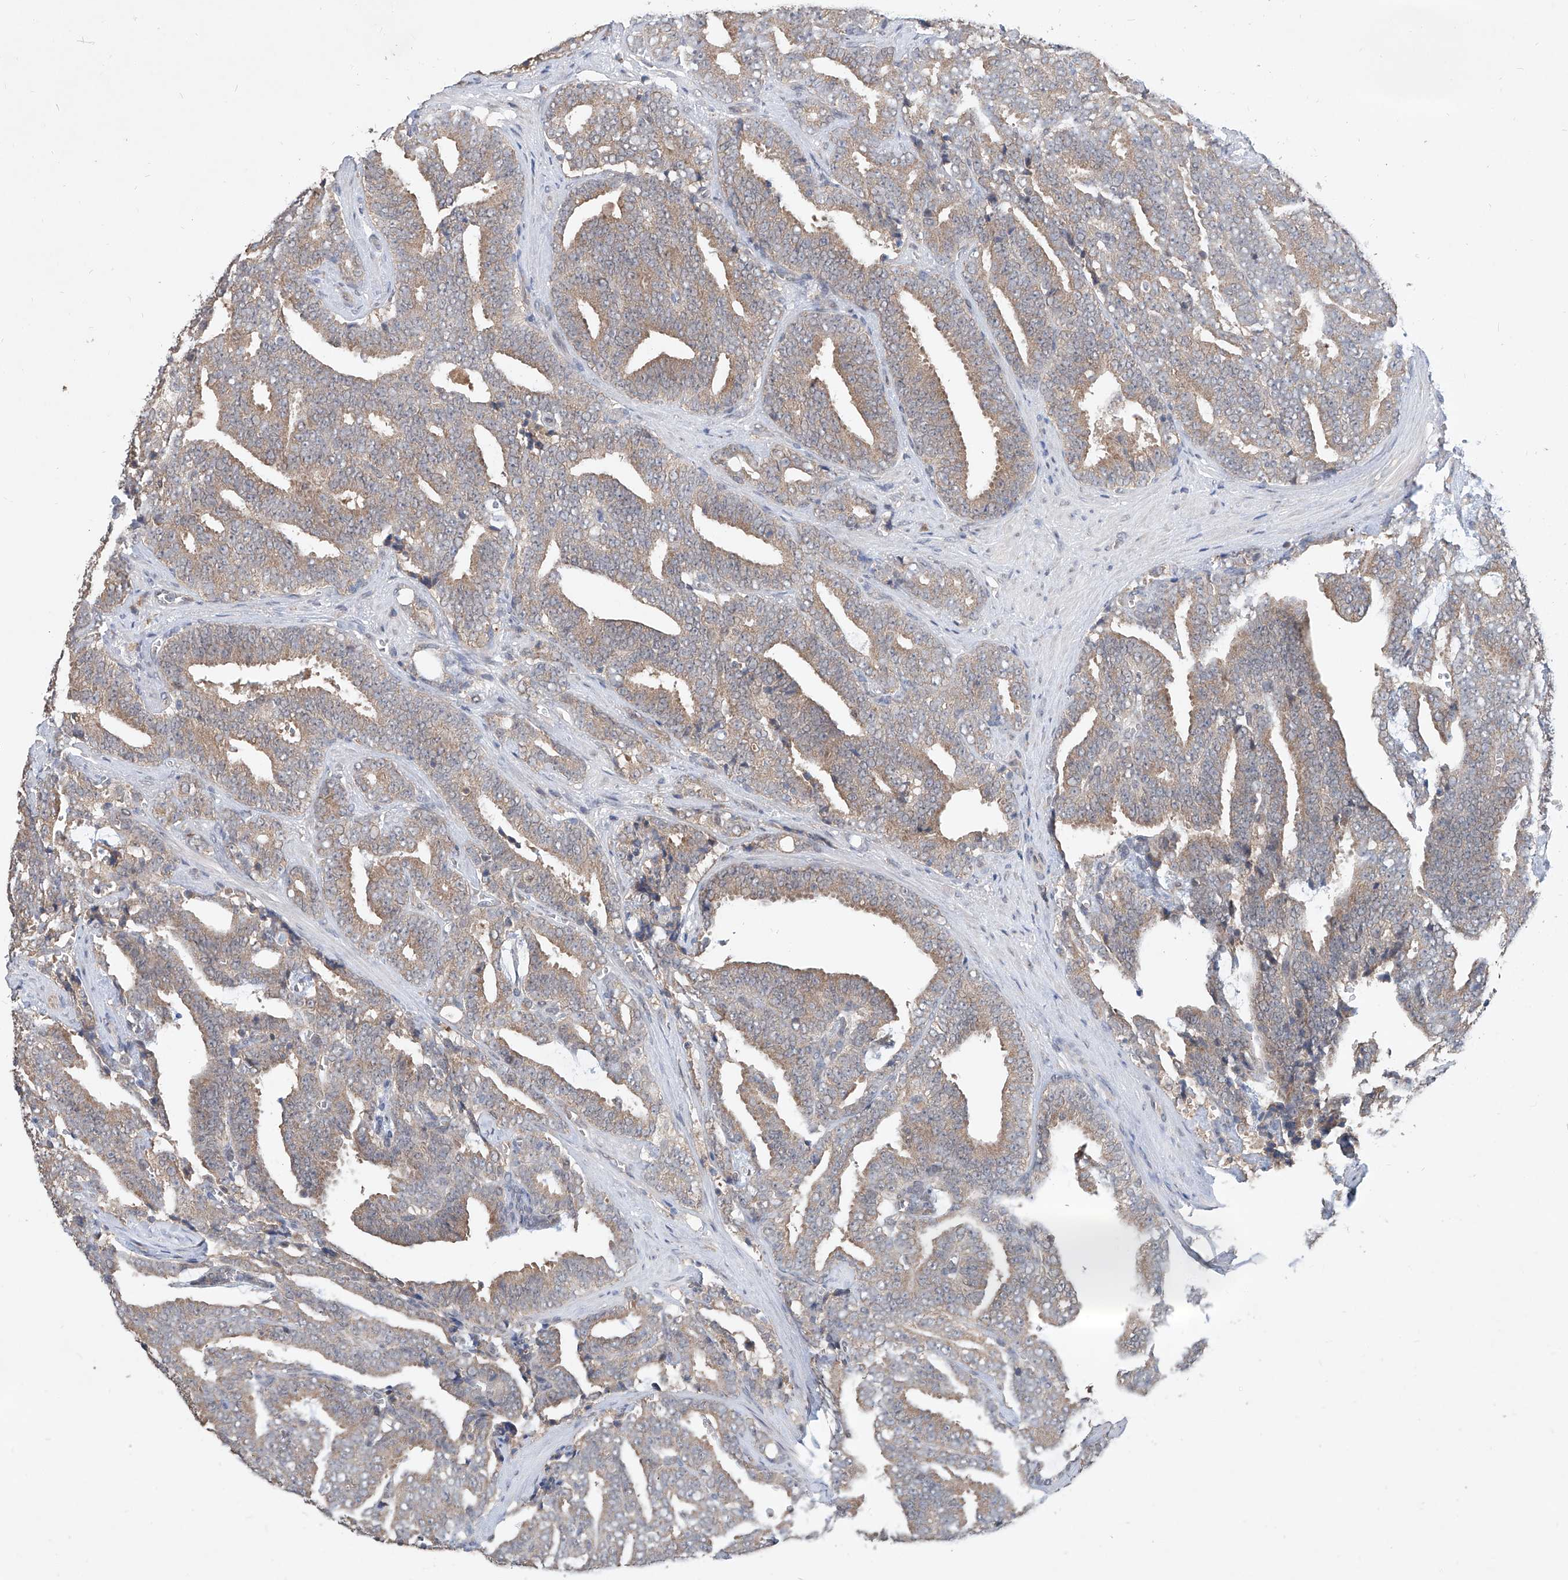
{"staining": {"intensity": "weak", "quantity": "<25%", "location": "cytoplasmic/membranous"}, "tissue": "prostate cancer", "cell_type": "Tumor cells", "image_type": "cancer", "snomed": [{"axis": "morphology", "description": "Adenocarcinoma, High grade"}, {"axis": "topography", "description": "Prostate and seminal vesicle, NOS"}], "caption": "Histopathology image shows no significant protein positivity in tumor cells of high-grade adenocarcinoma (prostate).", "gene": "CARMIL3", "patient": {"sex": "male", "age": 67}}